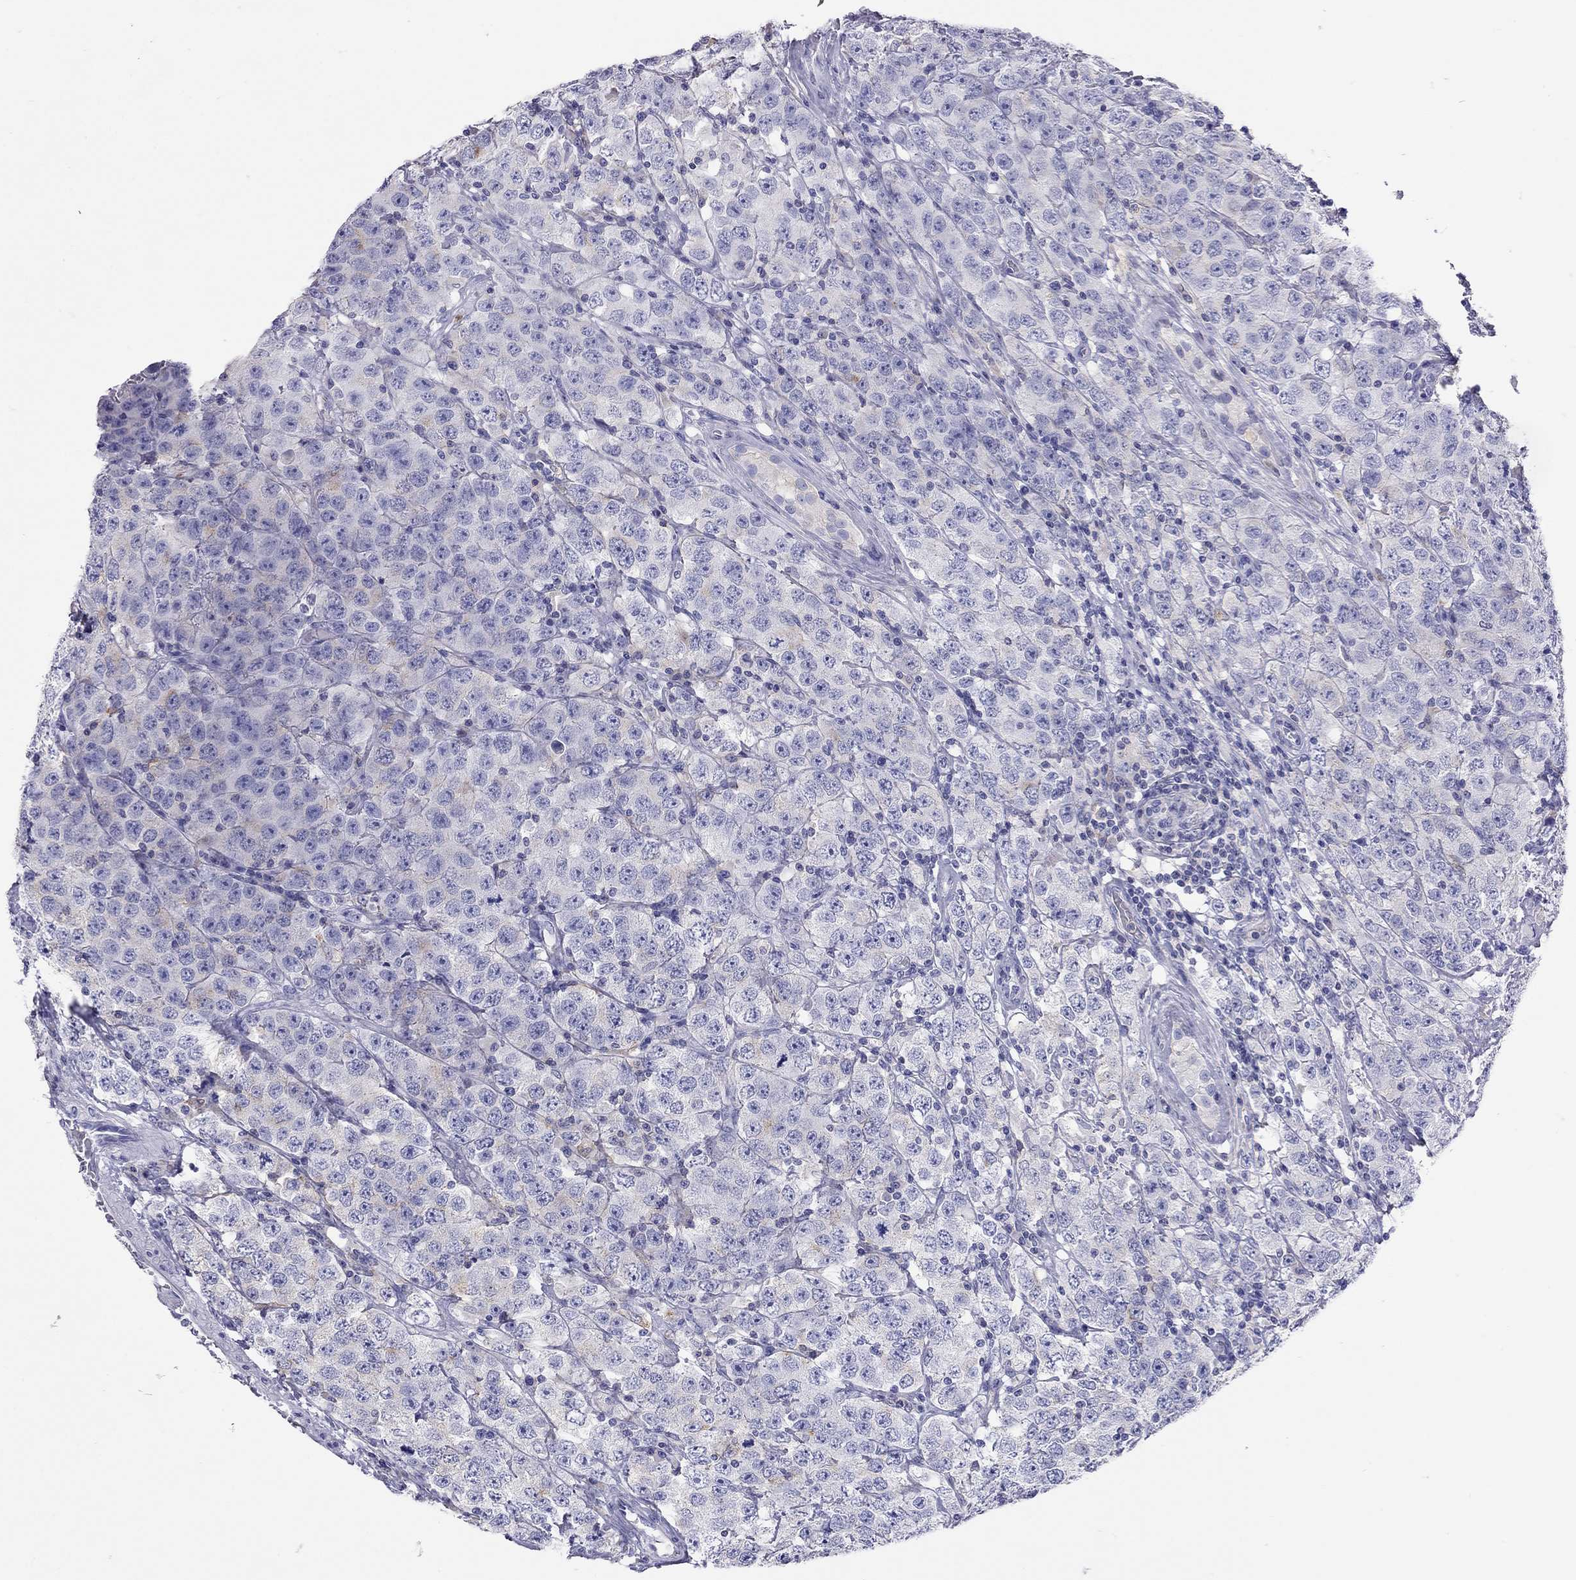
{"staining": {"intensity": "negative", "quantity": "none", "location": "none"}, "tissue": "testis cancer", "cell_type": "Tumor cells", "image_type": "cancer", "snomed": [{"axis": "morphology", "description": "Seminoma, NOS"}, {"axis": "topography", "description": "Testis"}], "caption": "There is no significant staining in tumor cells of testis cancer (seminoma).", "gene": "SLC46A2", "patient": {"sex": "male", "age": 52}}